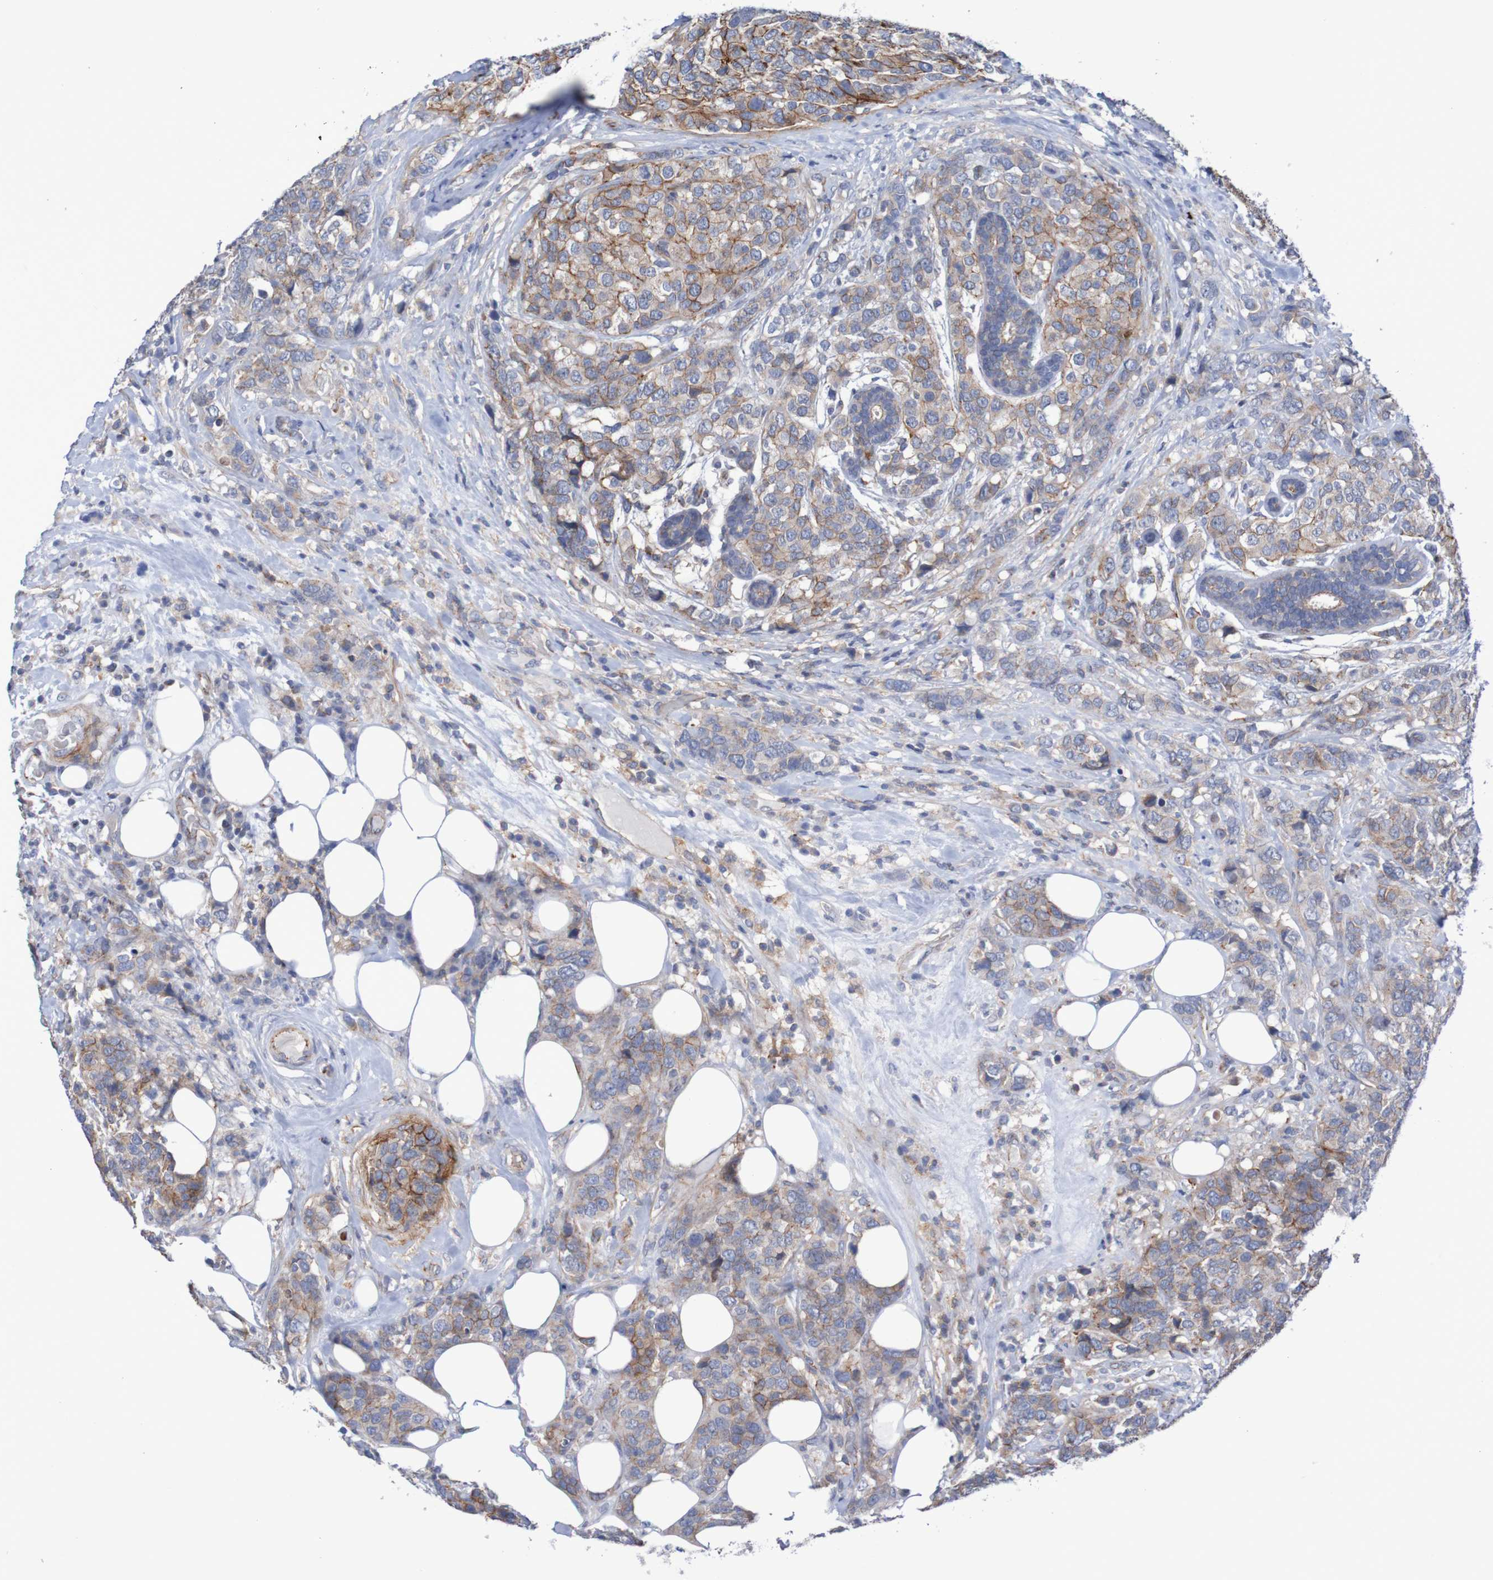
{"staining": {"intensity": "moderate", "quantity": "25%-75%", "location": "cytoplasmic/membranous"}, "tissue": "breast cancer", "cell_type": "Tumor cells", "image_type": "cancer", "snomed": [{"axis": "morphology", "description": "Lobular carcinoma"}, {"axis": "topography", "description": "Breast"}], "caption": "DAB immunohistochemical staining of breast lobular carcinoma shows moderate cytoplasmic/membranous protein expression in about 25%-75% of tumor cells.", "gene": "NECTIN2", "patient": {"sex": "female", "age": 59}}